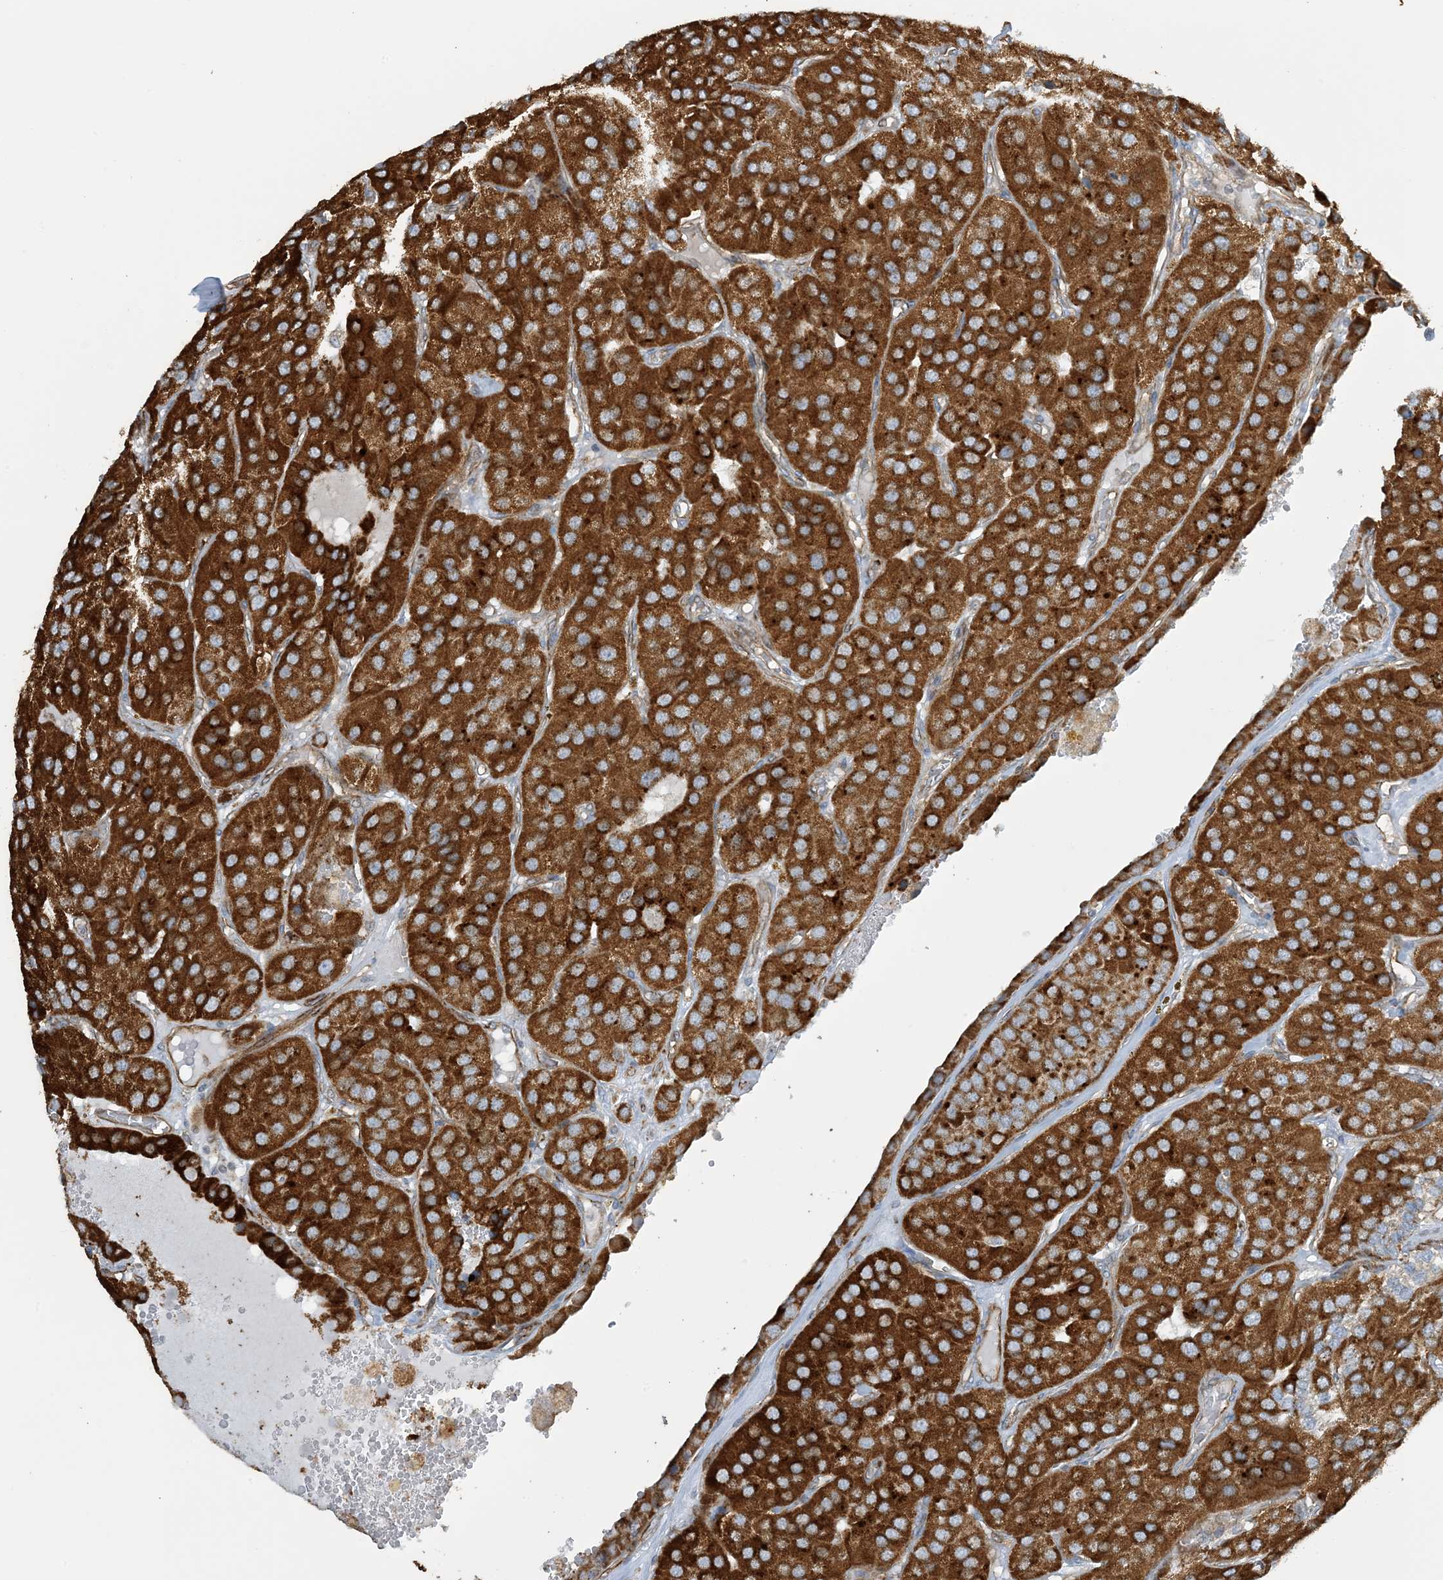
{"staining": {"intensity": "strong", "quantity": ">75%", "location": "cytoplasmic/membranous"}, "tissue": "parathyroid gland", "cell_type": "Glandular cells", "image_type": "normal", "snomed": [{"axis": "morphology", "description": "Normal tissue, NOS"}, {"axis": "morphology", "description": "Adenoma, NOS"}, {"axis": "topography", "description": "Parathyroid gland"}], "caption": "Strong cytoplasmic/membranous staining for a protein is present in approximately >75% of glandular cells of benign parathyroid gland using immunohistochemistry.", "gene": "AGA", "patient": {"sex": "female", "age": 86}}